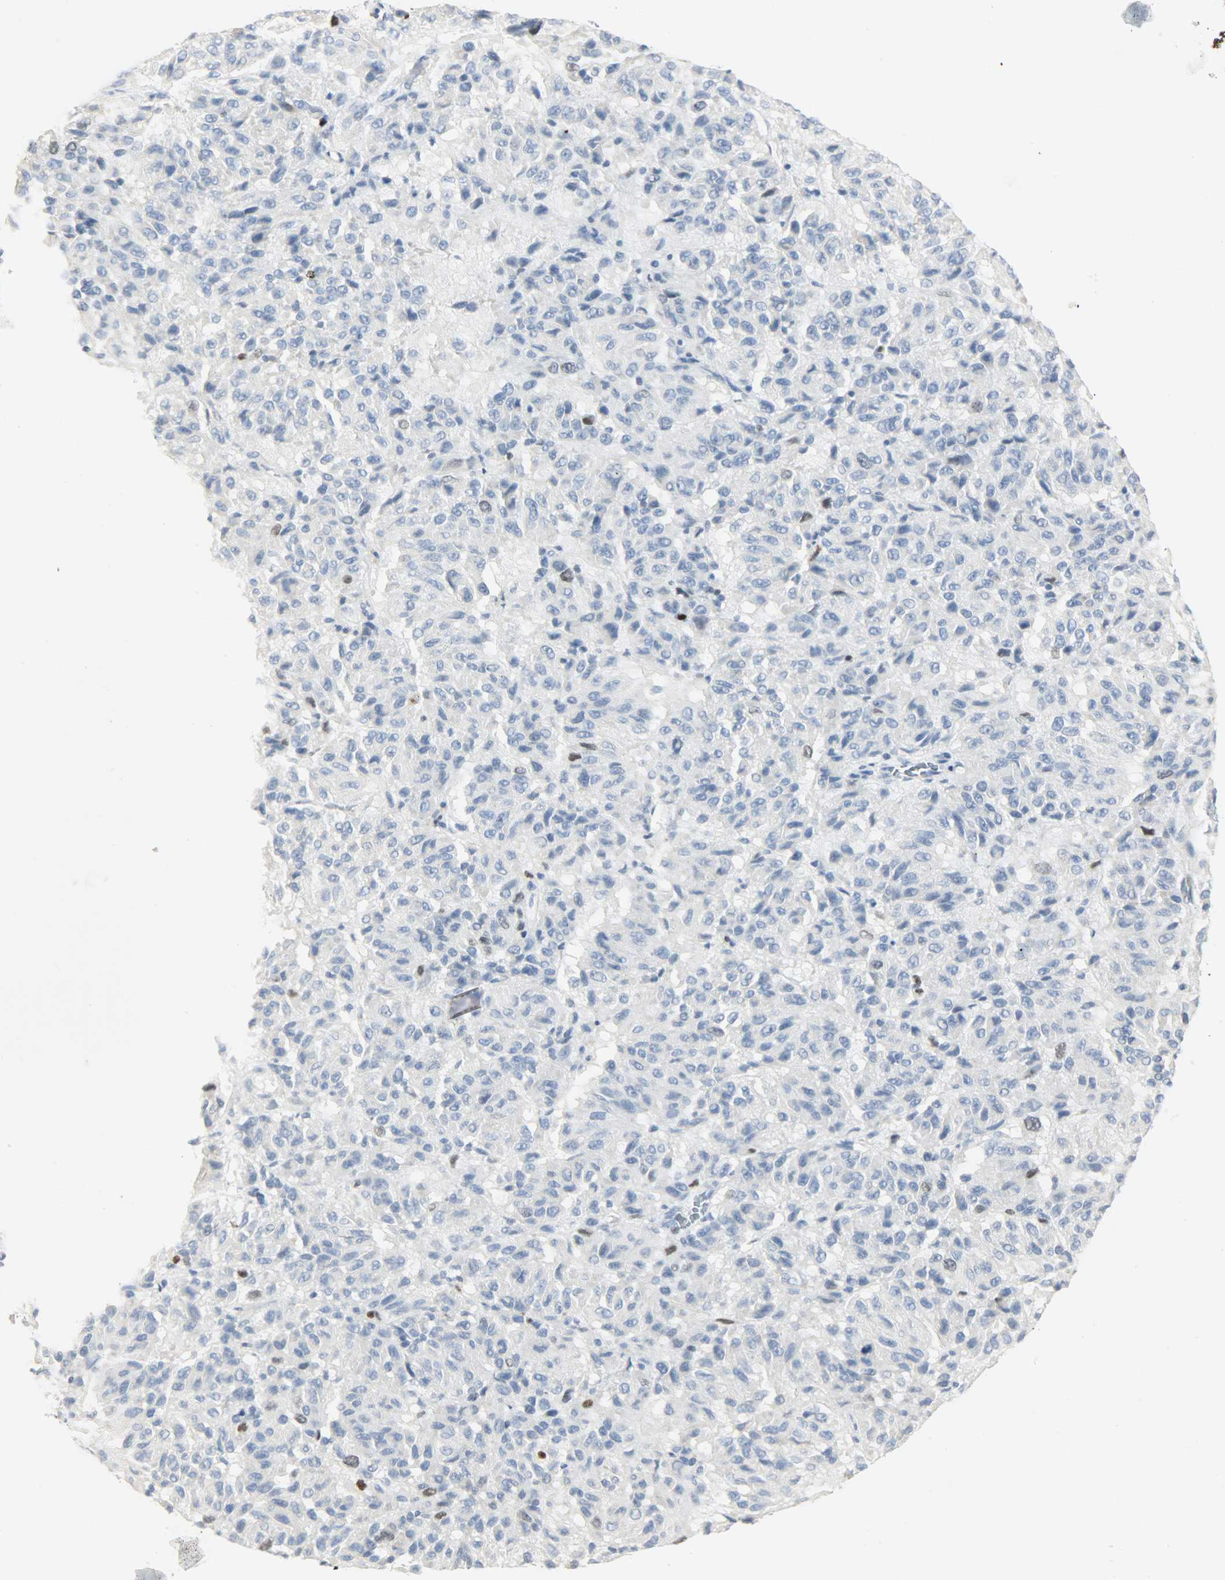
{"staining": {"intensity": "negative", "quantity": "none", "location": "none"}, "tissue": "melanoma", "cell_type": "Tumor cells", "image_type": "cancer", "snomed": [{"axis": "morphology", "description": "Malignant melanoma, Metastatic site"}, {"axis": "topography", "description": "Lung"}], "caption": "DAB (3,3'-diaminobenzidine) immunohistochemical staining of human melanoma reveals no significant staining in tumor cells.", "gene": "HELLS", "patient": {"sex": "male", "age": 64}}